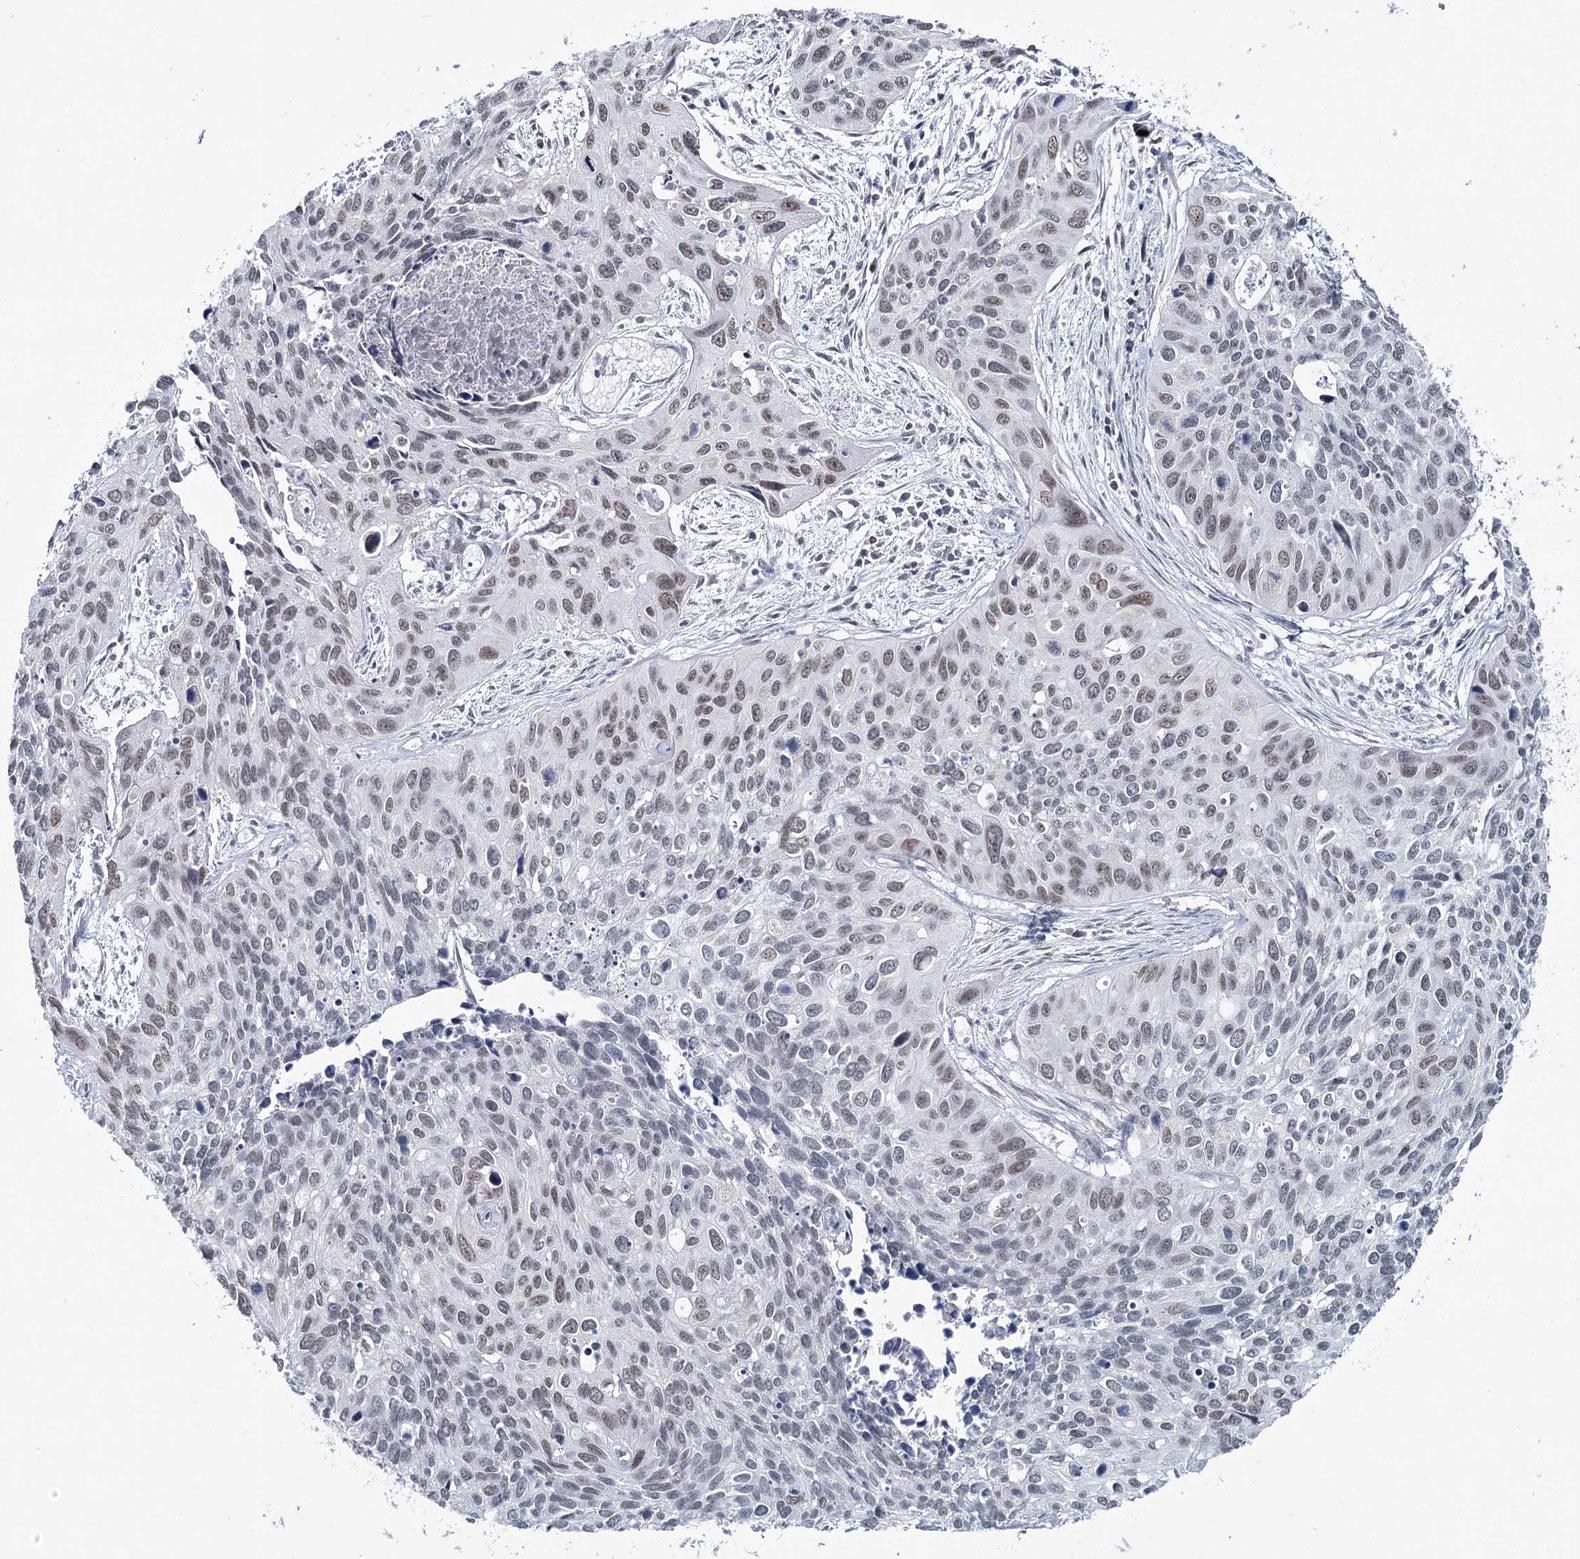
{"staining": {"intensity": "weak", "quantity": ">75%", "location": "nuclear"}, "tissue": "cervical cancer", "cell_type": "Tumor cells", "image_type": "cancer", "snomed": [{"axis": "morphology", "description": "Squamous cell carcinoma, NOS"}, {"axis": "topography", "description": "Cervix"}], "caption": "Immunohistochemical staining of squamous cell carcinoma (cervical) exhibits low levels of weak nuclear protein positivity in approximately >75% of tumor cells.", "gene": "ZC3H8", "patient": {"sex": "female", "age": 55}}